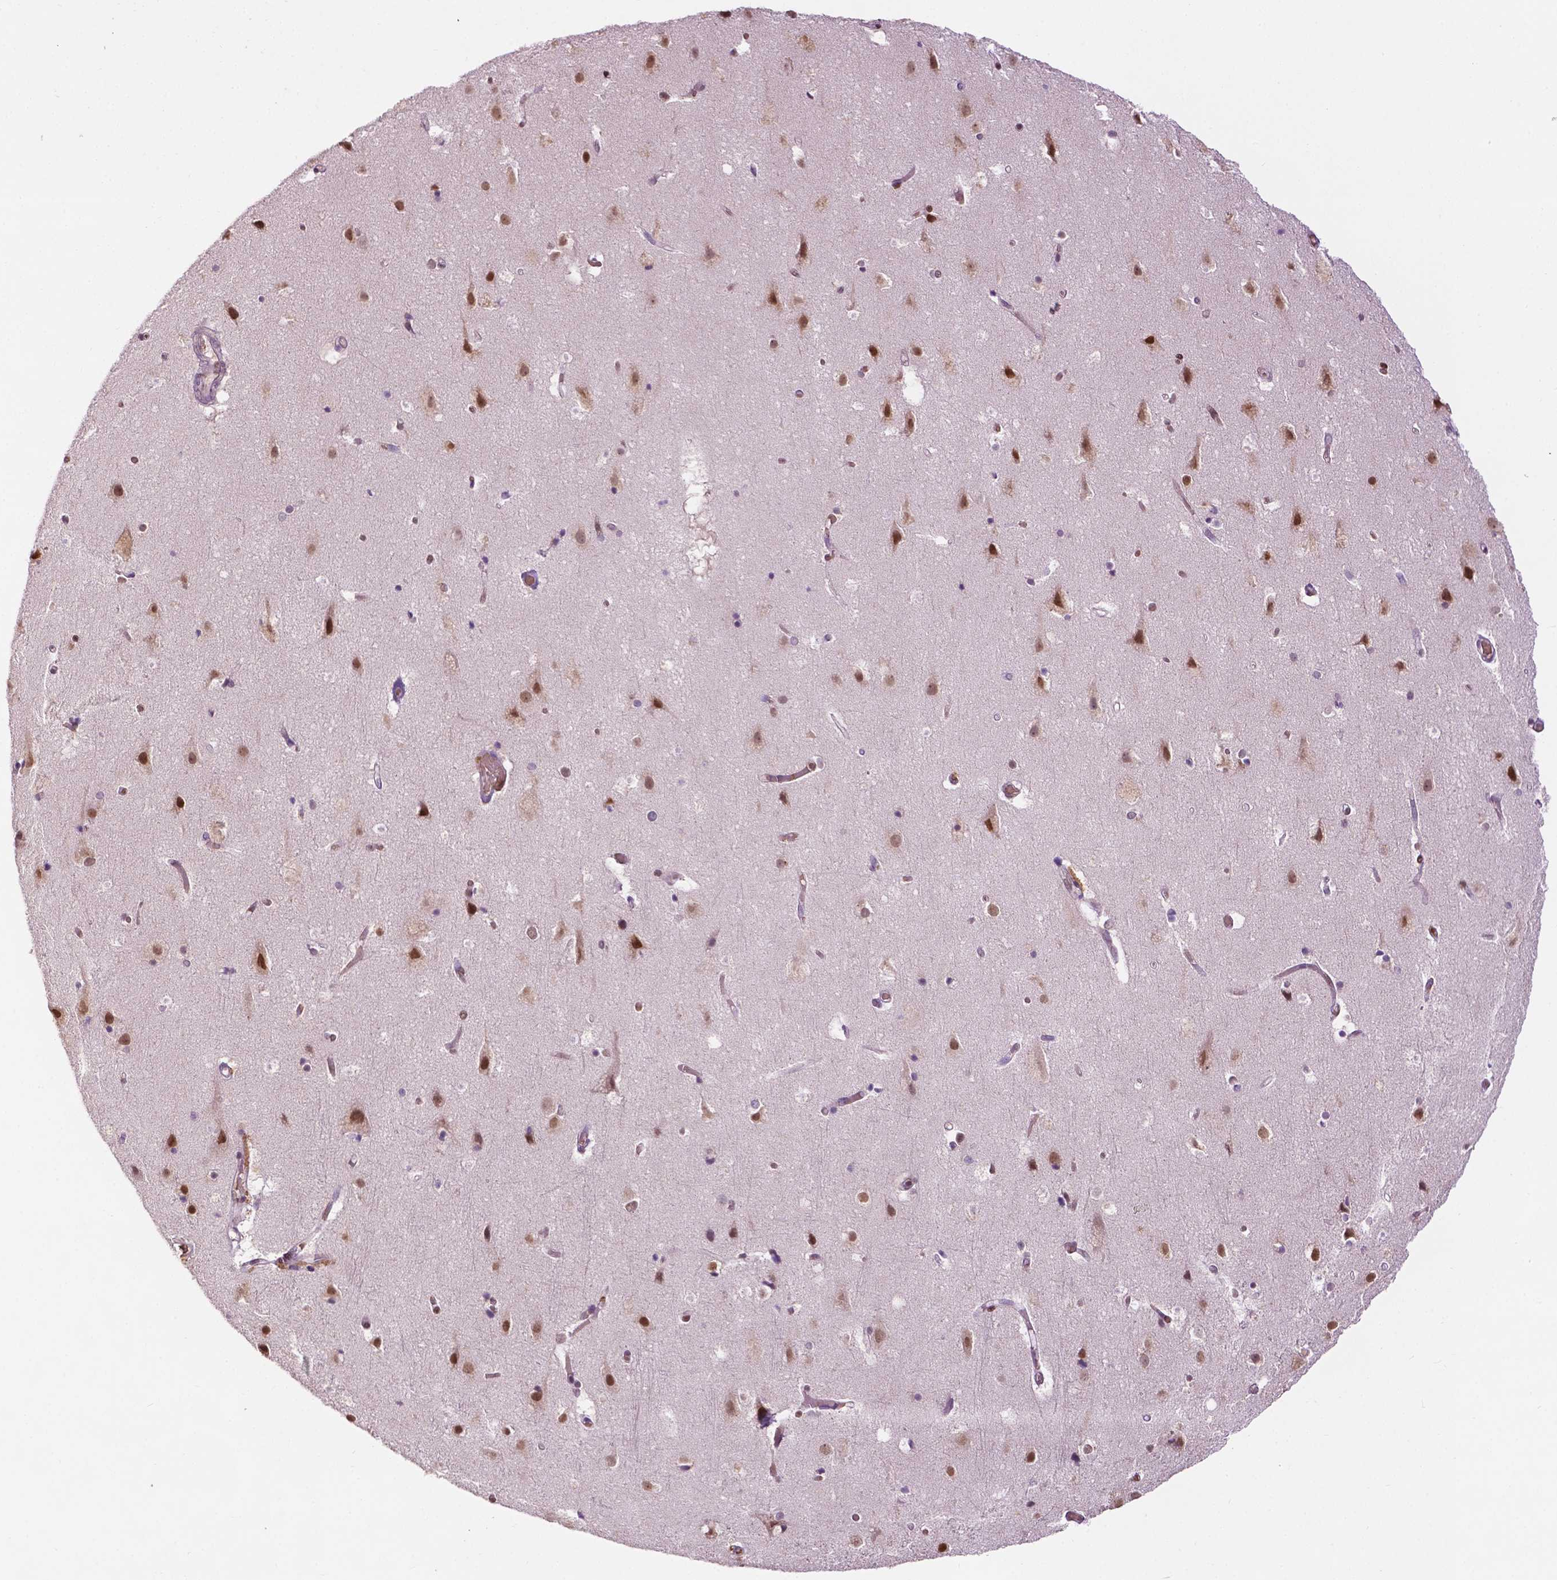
{"staining": {"intensity": "weak", "quantity": "<25%", "location": "nuclear"}, "tissue": "cerebral cortex", "cell_type": "Endothelial cells", "image_type": "normal", "snomed": [{"axis": "morphology", "description": "Normal tissue, NOS"}, {"axis": "topography", "description": "Cerebral cortex"}], "caption": "Protein analysis of unremarkable cerebral cortex shows no significant staining in endothelial cells.", "gene": "ZNF41", "patient": {"sex": "female", "age": 52}}